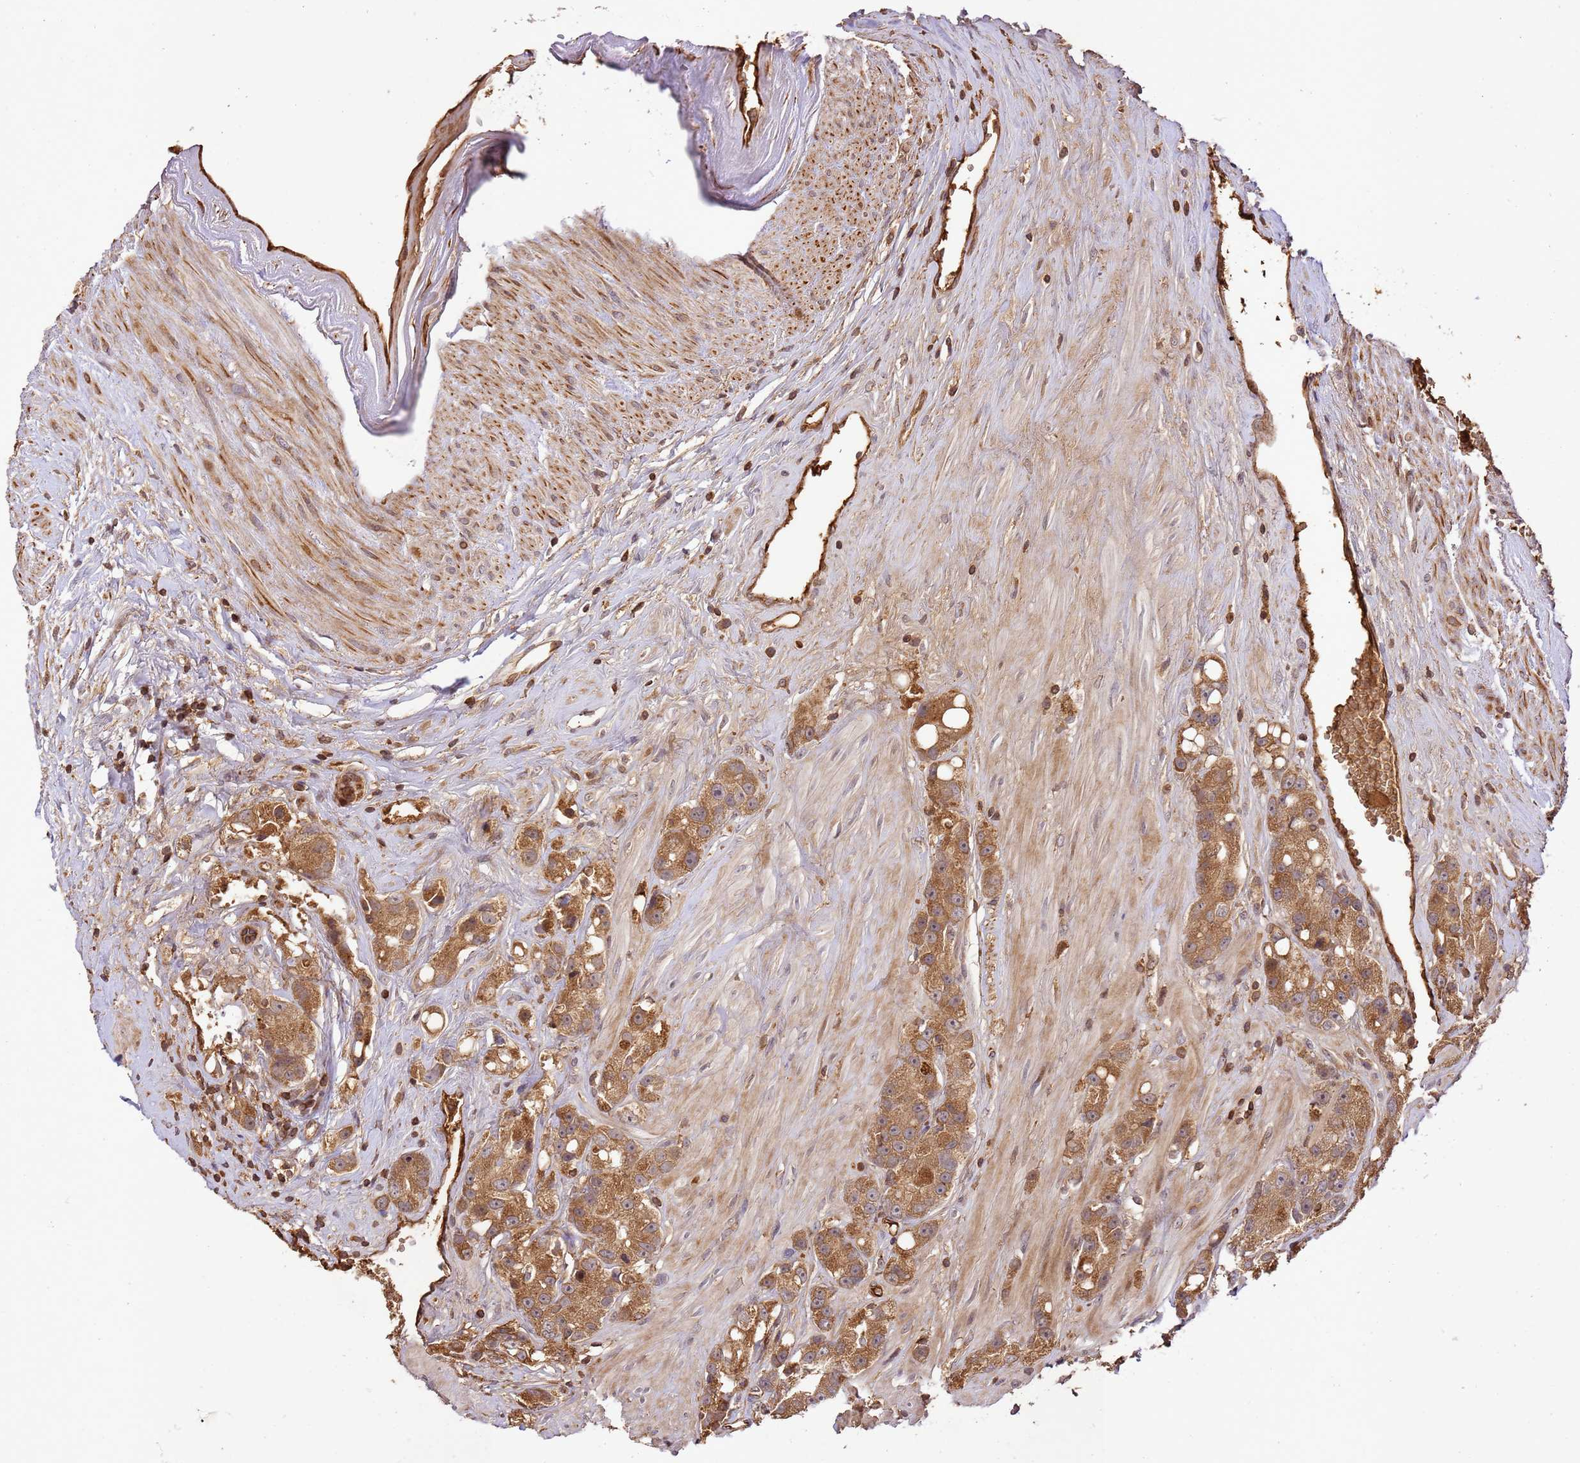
{"staining": {"intensity": "moderate", "quantity": ">75%", "location": "cytoplasmic/membranous"}, "tissue": "prostate cancer", "cell_type": "Tumor cells", "image_type": "cancer", "snomed": [{"axis": "morphology", "description": "Adenocarcinoma, High grade"}, {"axis": "topography", "description": "Prostate"}], "caption": "An immunohistochemistry (IHC) photomicrograph of neoplastic tissue is shown. Protein staining in brown shows moderate cytoplasmic/membranous positivity in adenocarcinoma (high-grade) (prostate) within tumor cells.", "gene": "KATNAL2", "patient": {"sex": "male", "age": 74}}